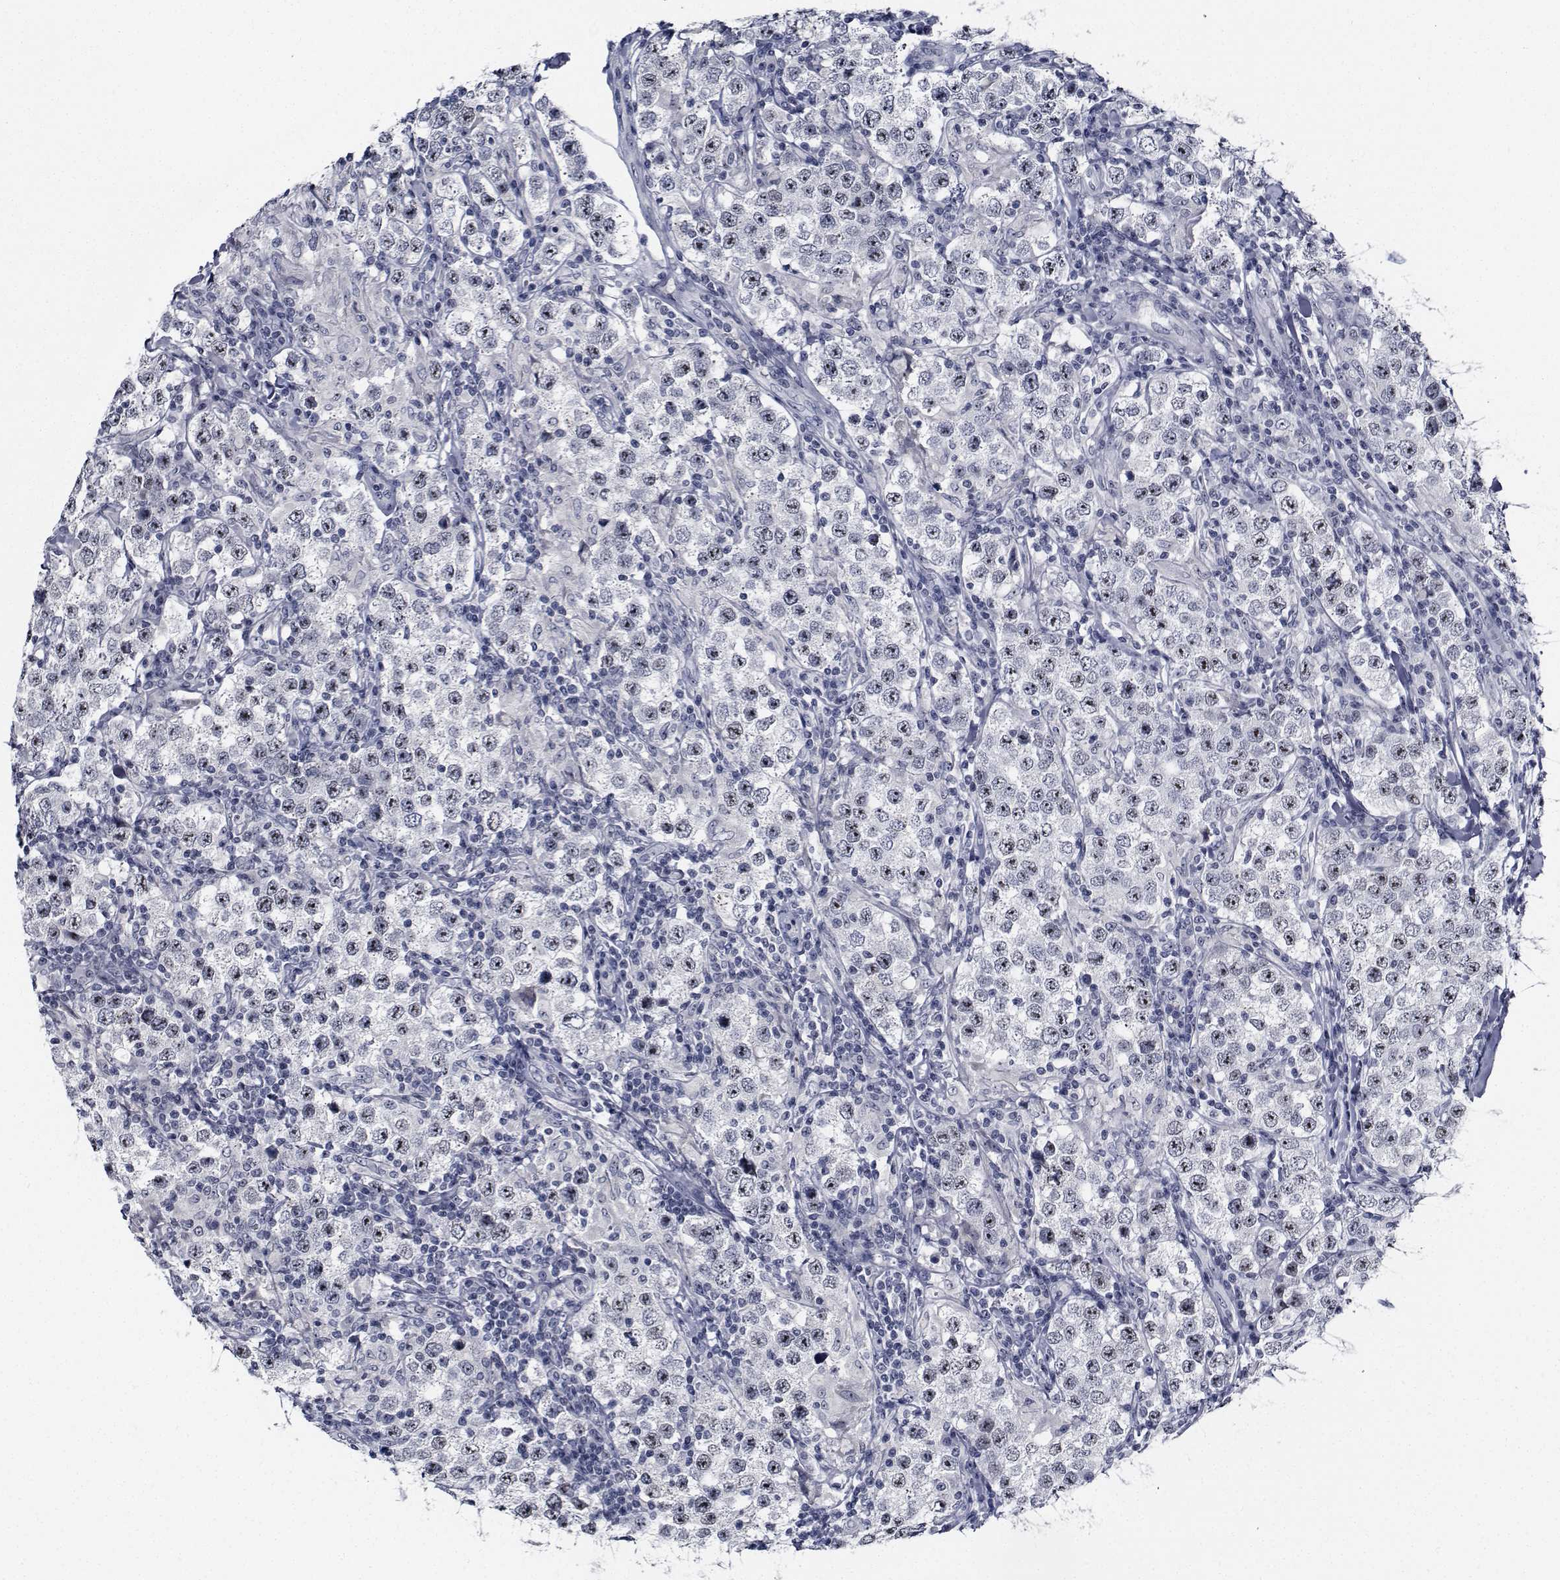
{"staining": {"intensity": "negative", "quantity": "none", "location": "none"}, "tissue": "testis cancer", "cell_type": "Tumor cells", "image_type": "cancer", "snomed": [{"axis": "morphology", "description": "Seminoma, NOS"}, {"axis": "morphology", "description": "Carcinoma, Embryonal, NOS"}, {"axis": "topography", "description": "Testis"}], "caption": "The photomicrograph shows no significant staining in tumor cells of testis embryonal carcinoma.", "gene": "NVL", "patient": {"sex": "male", "age": 41}}